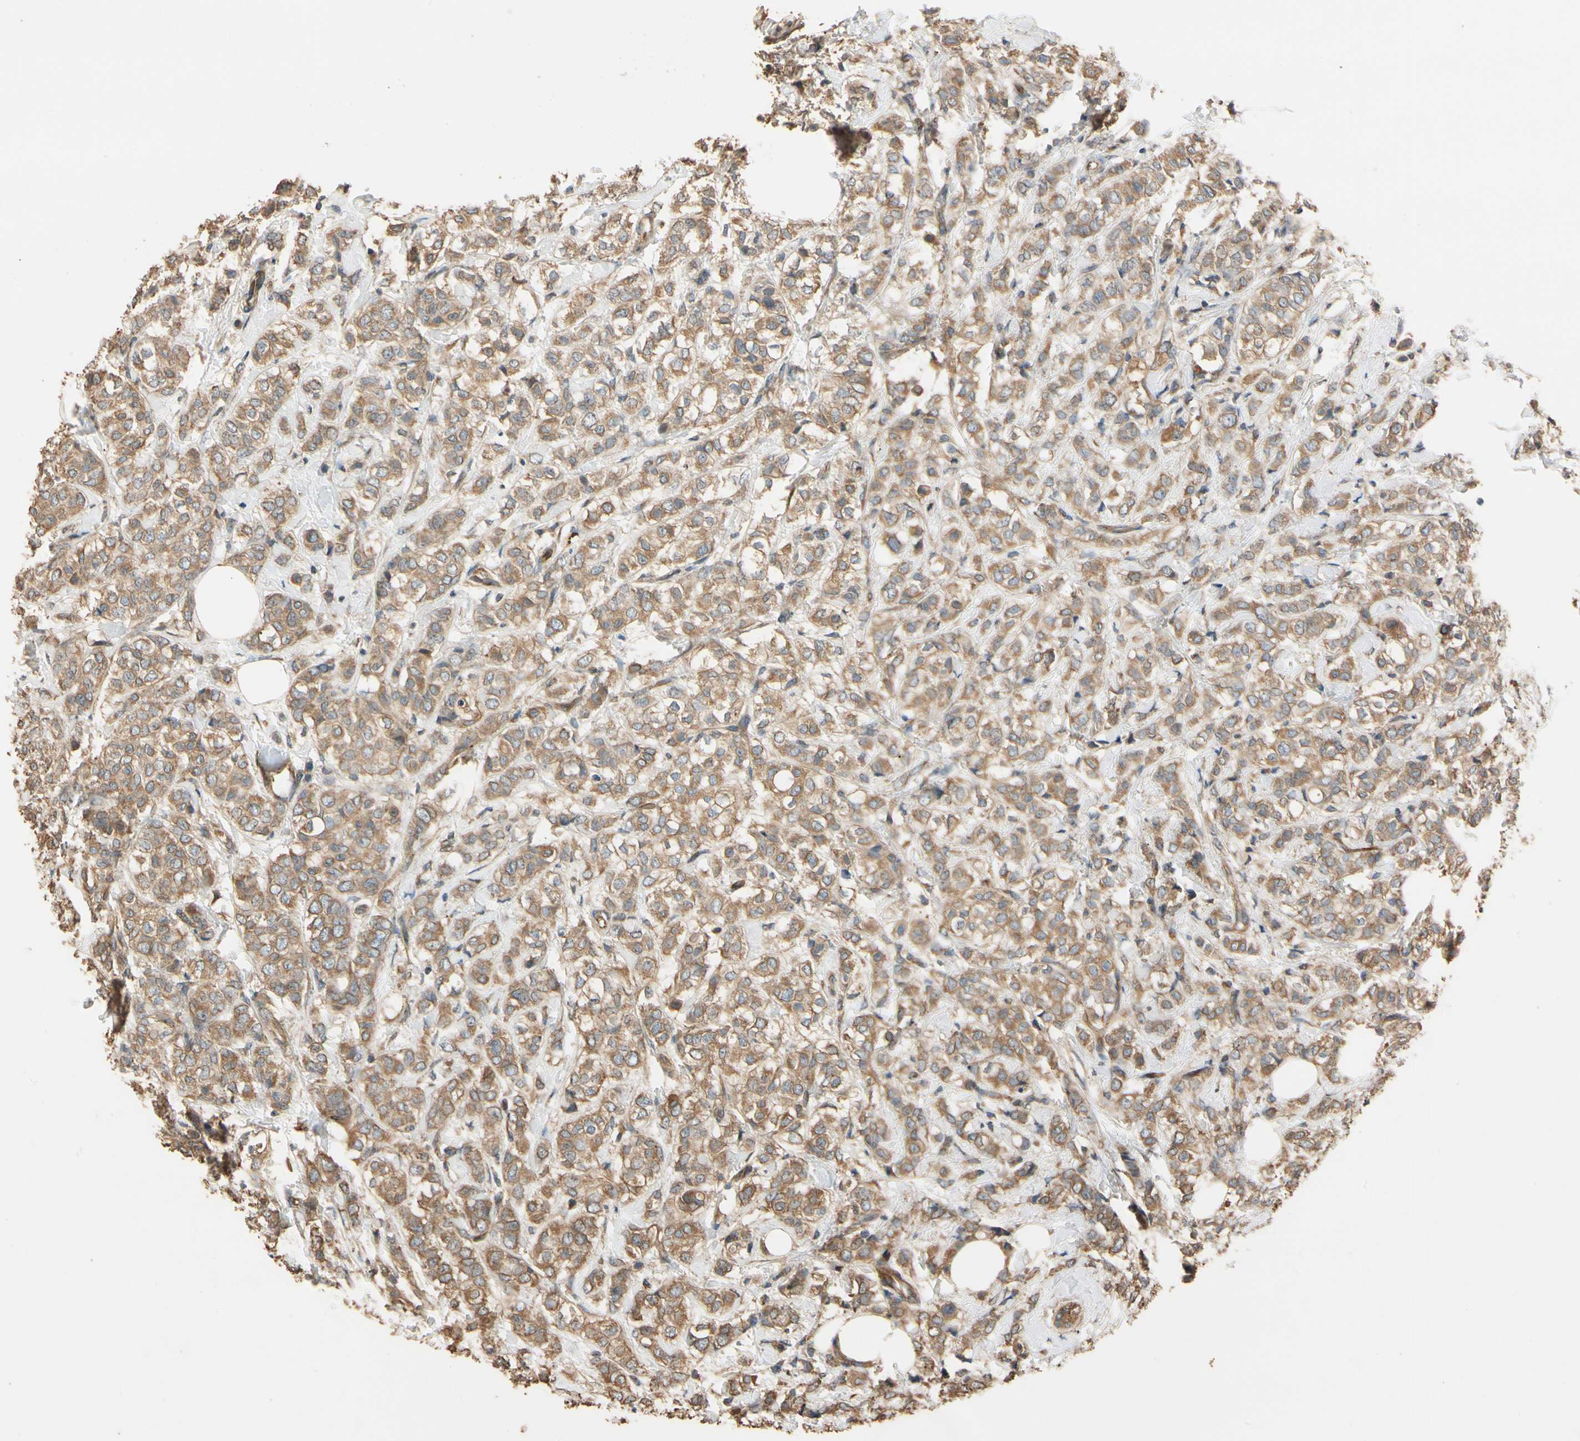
{"staining": {"intensity": "moderate", "quantity": ">75%", "location": "cytoplasmic/membranous"}, "tissue": "breast cancer", "cell_type": "Tumor cells", "image_type": "cancer", "snomed": [{"axis": "morphology", "description": "Lobular carcinoma"}, {"axis": "topography", "description": "Breast"}], "caption": "Protein expression analysis of human breast cancer reveals moderate cytoplasmic/membranous expression in about >75% of tumor cells. (DAB IHC with brightfield microscopy, high magnification).", "gene": "MGRN1", "patient": {"sex": "female", "age": 60}}